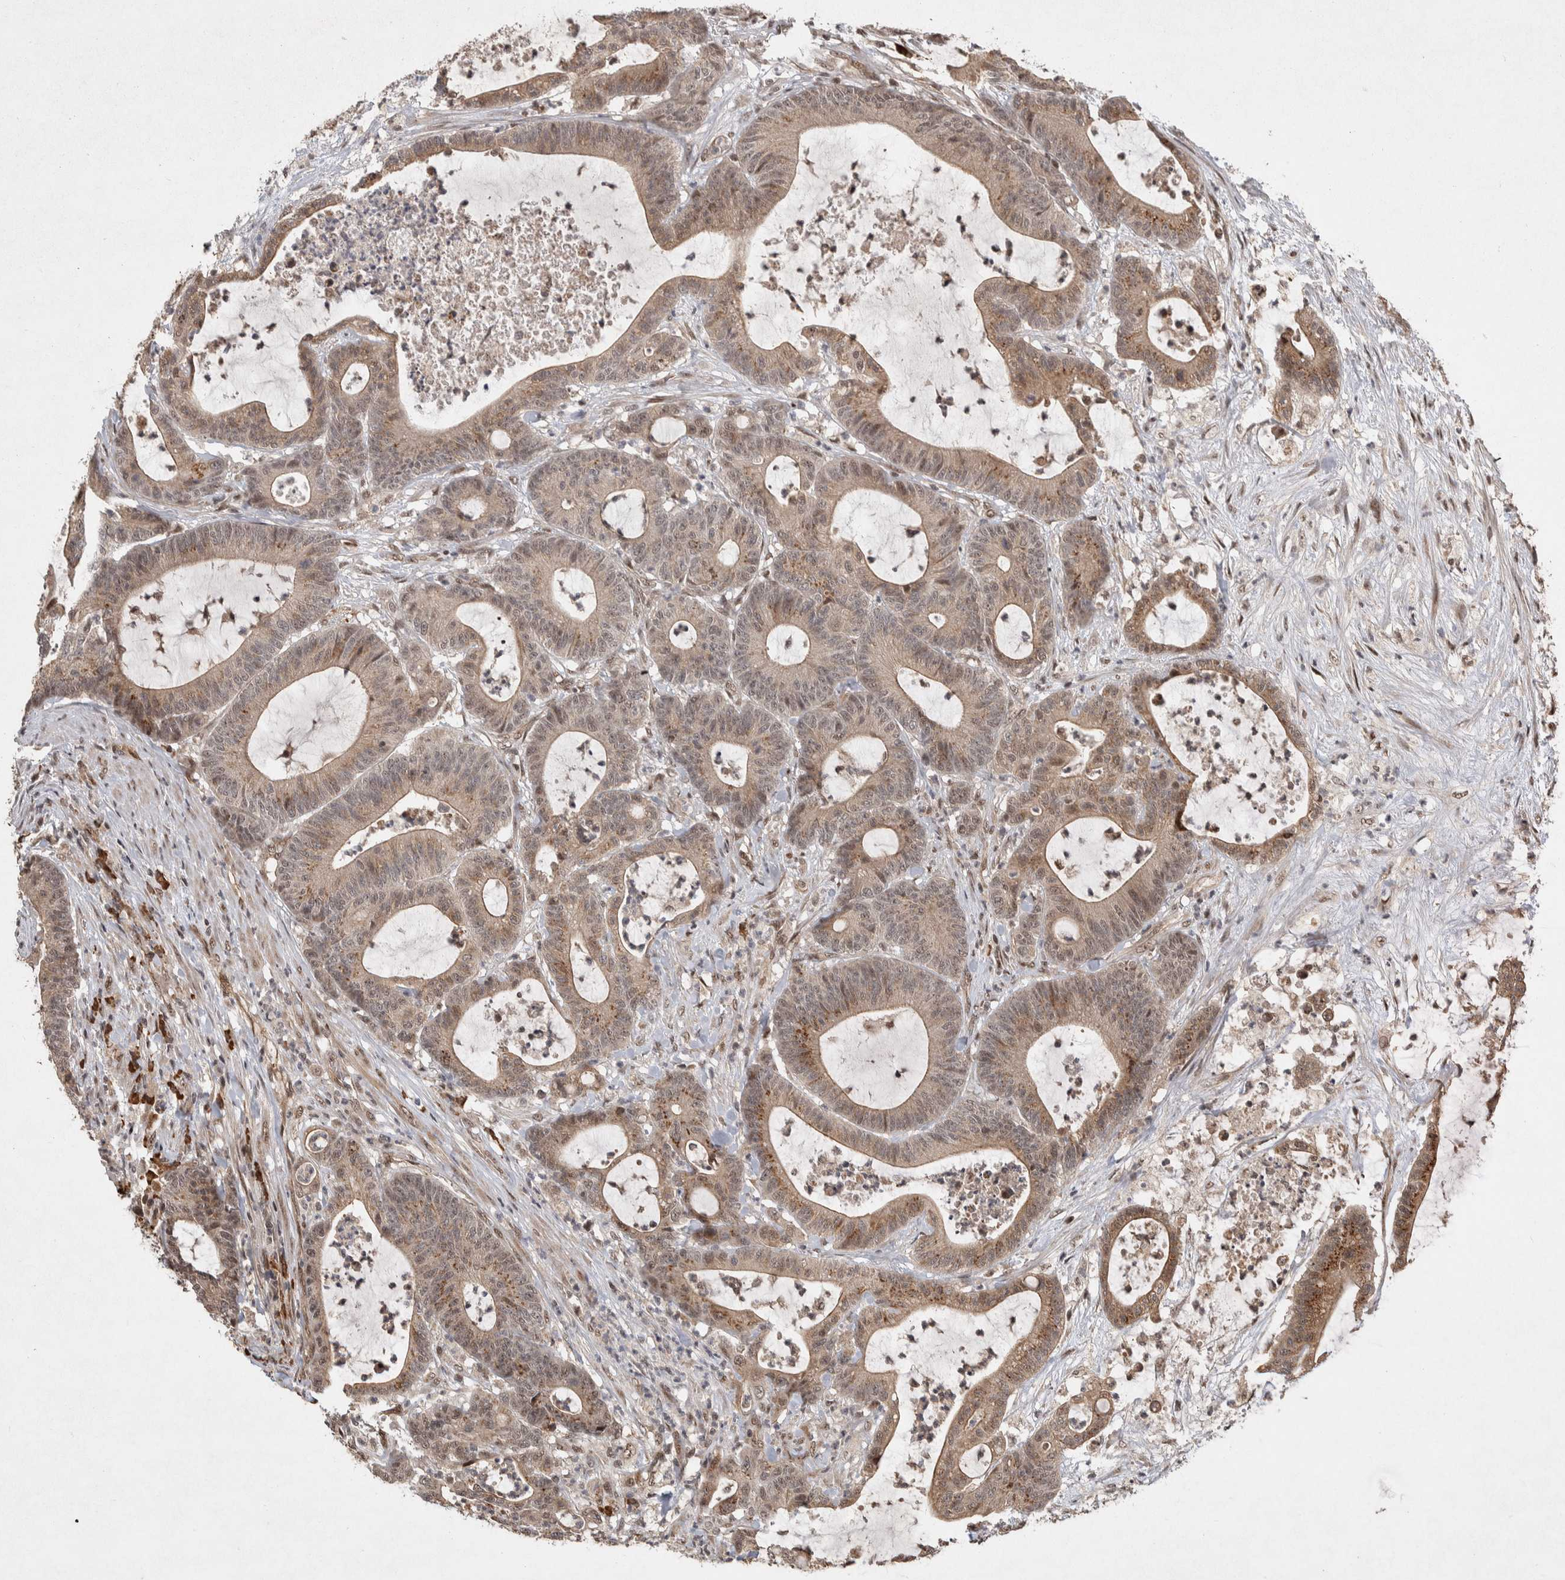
{"staining": {"intensity": "moderate", "quantity": ">75%", "location": "cytoplasmic/membranous"}, "tissue": "colorectal cancer", "cell_type": "Tumor cells", "image_type": "cancer", "snomed": [{"axis": "morphology", "description": "Adenocarcinoma, NOS"}, {"axis": "topography", "description": "Colon"}], "caption": "IHC of colorectal adenocarcinoma shows medium levels of moderate cytoplasmic/membranous expression in approximately >75% of tumor cells.", "gene": "TOR1B", "patient": {"sex": "female", "age": 84}}